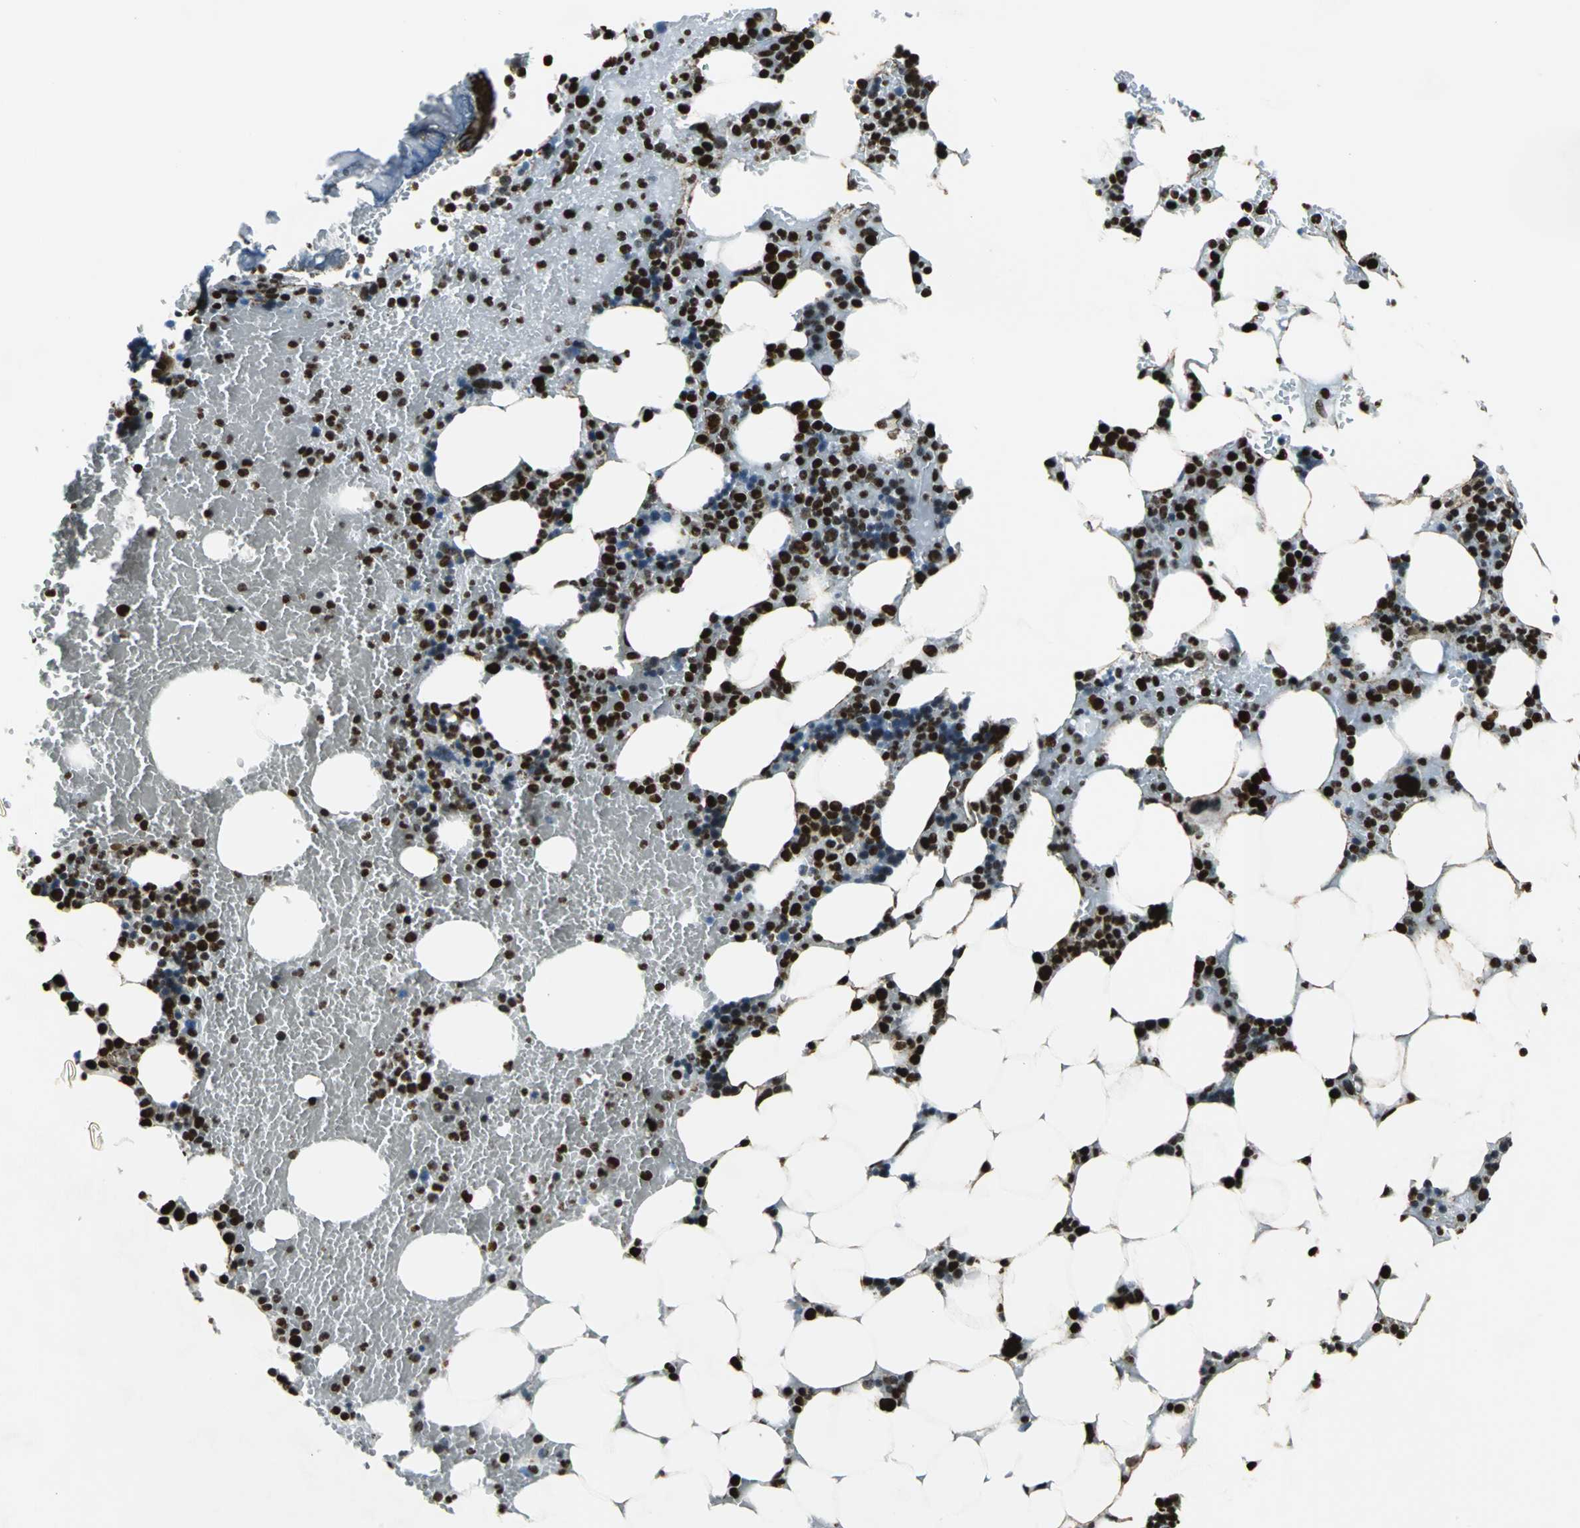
{"staining": {"intensity": "strong", "quantity": ">75%", "location": "nuclear"}, "tissue": "bone marrow", "cell_type": "Hematopoietic cells", "image_type": "normal", "snomed": [{"axis": "morphology", "description": "Normal tissue, NOS"}, {"axis": "topography", "description": "Bone marrow"}], "caption": "A high amount of strong nuclear staining is present in approximately >75% of hematopoietic cells in normal bone marrow. (DAB (3,3'-diaminobenzidine) IHC with brightfield microscopy, high magnification).", "gene": "APEX1", "patient": {"sex": "female", "age": 73}}